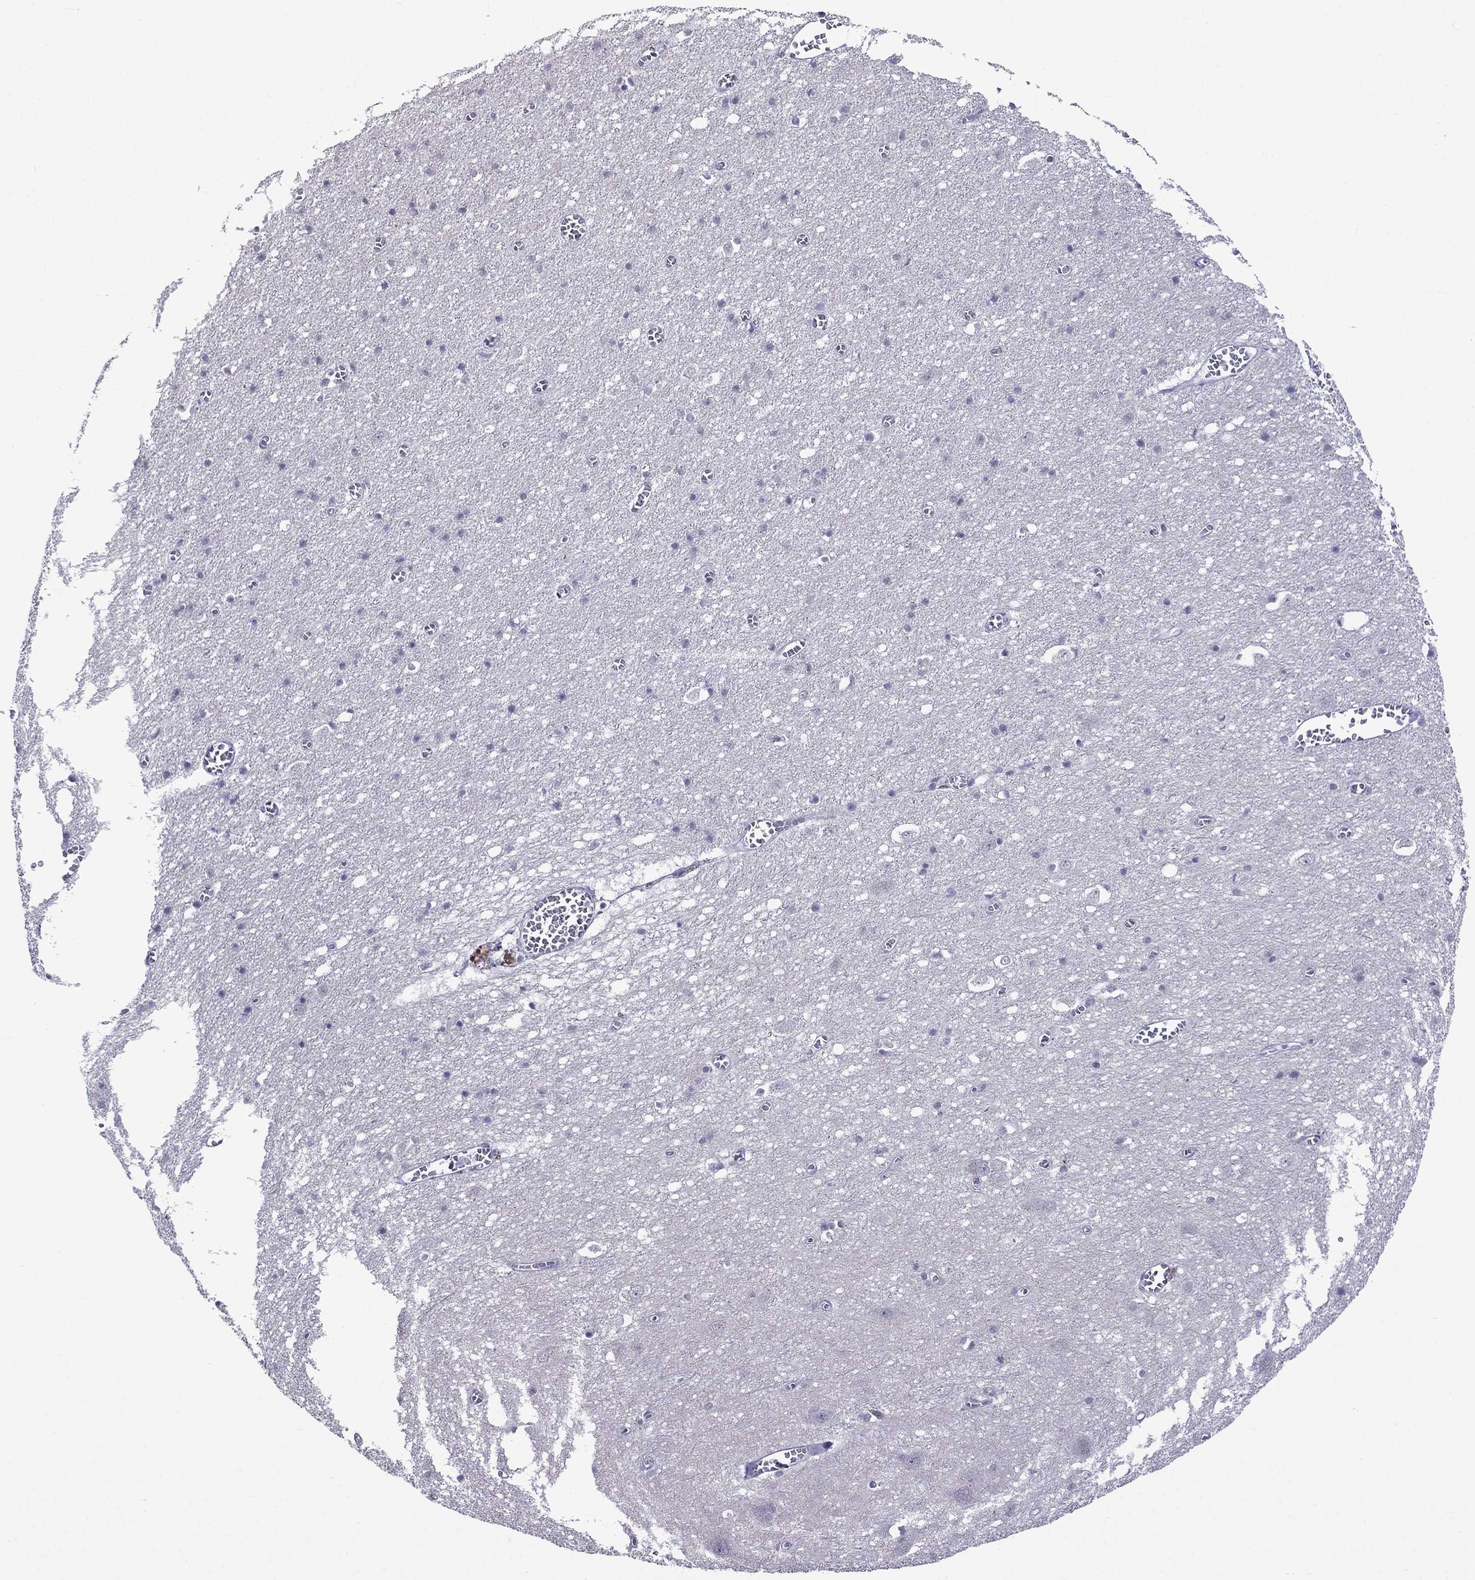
{"staining": {"intensity": "negative", "quantity": "none", "location": "none"}, "tissue": "cerebral cortex", "cell_type": "Endothelial cells", "image_type": "normal", "snomed": [{"axis": "morphology", "description": "Normal tissue, NOS"}, {"axis": "topography", "description": "Cerebral cortex"}], "caption": "Endothelial cells show no significant expression in normal cerebral cortex. (DAB immunohistochemistry with hematoxylin counter stain).", "gene": "MGP", "patient": {"sex": "male", "age": 70}}